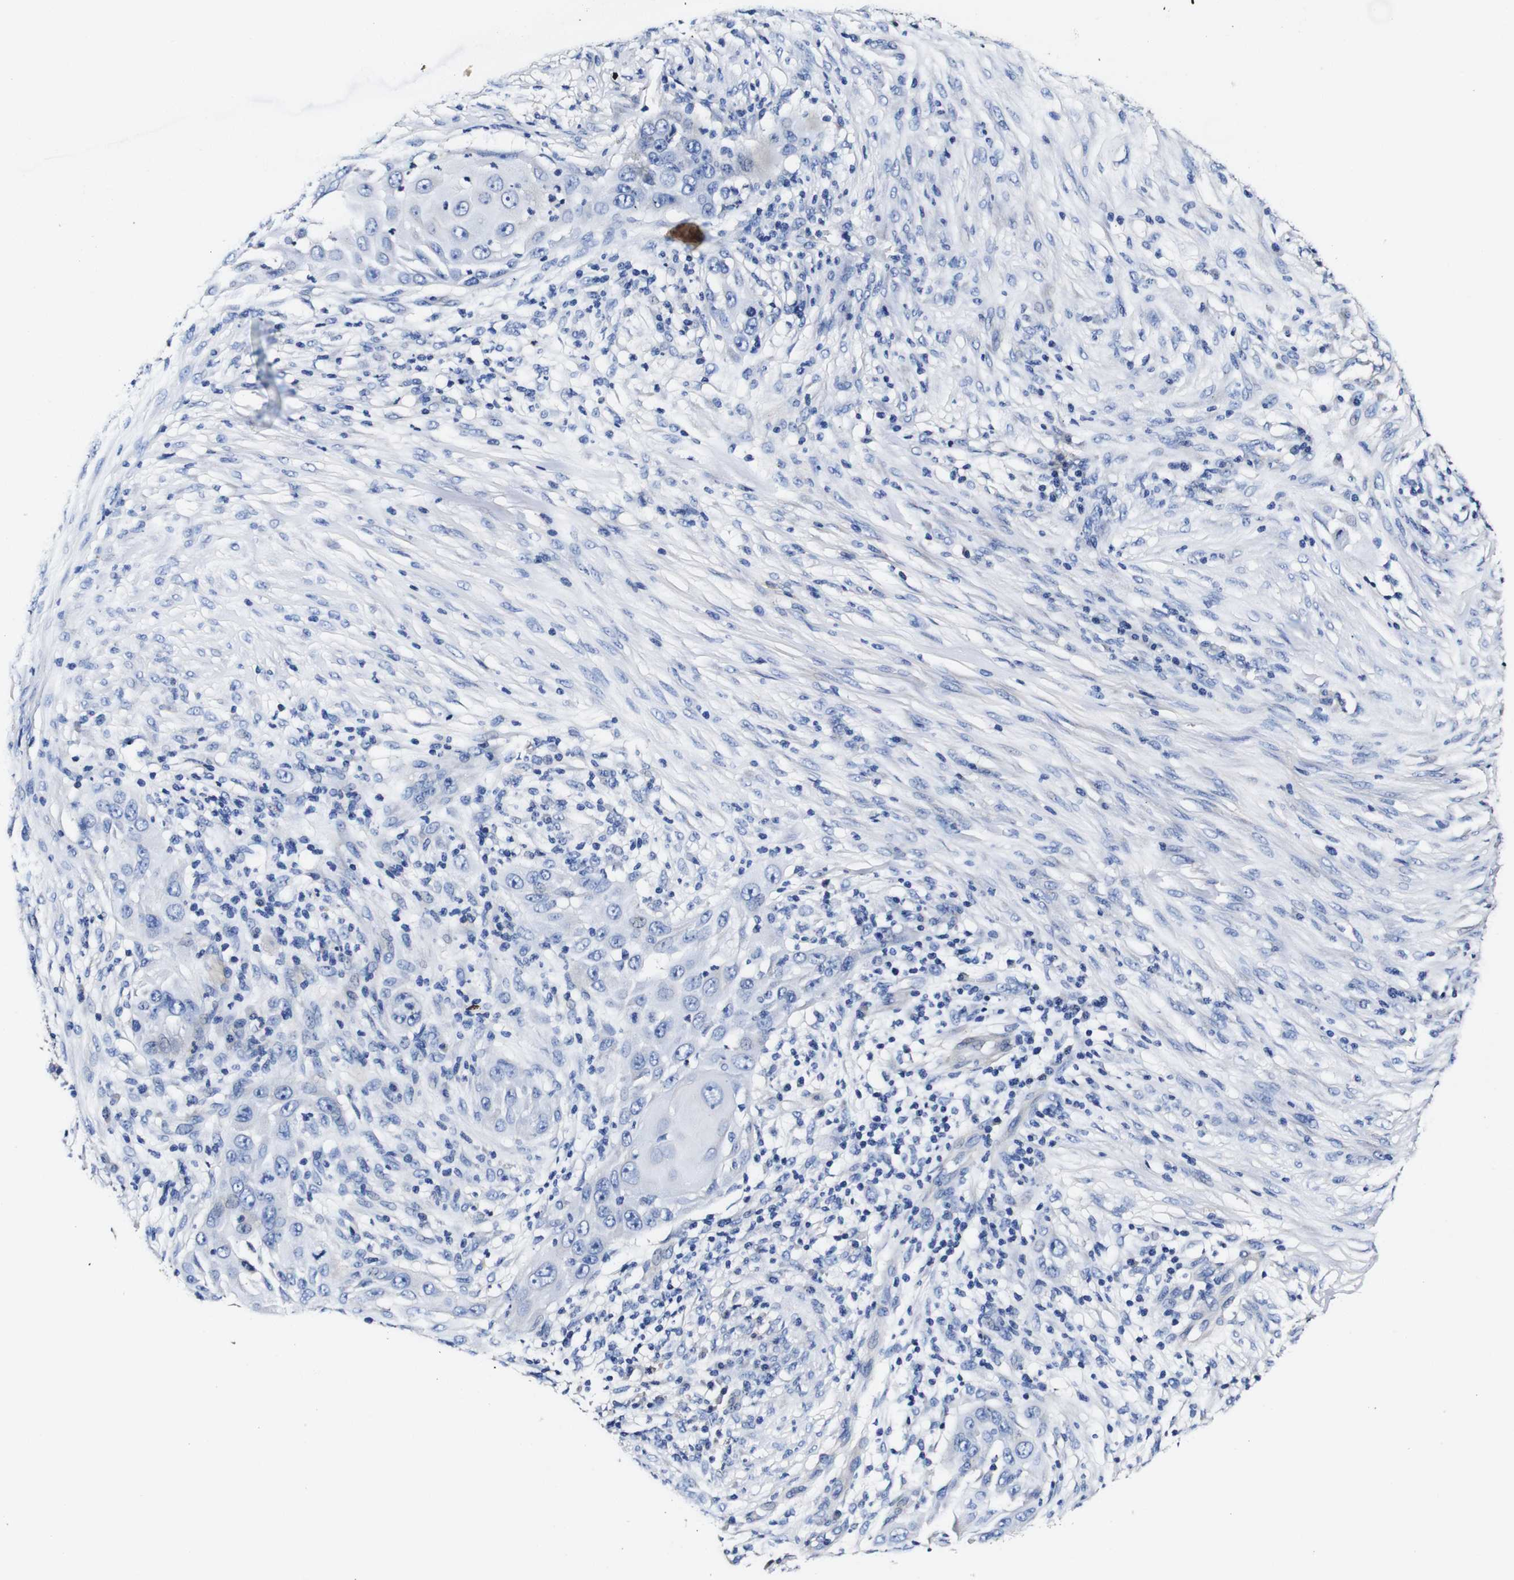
{"staining": {"intensity": "negative", "quantity": "none", "location": "none"}, "tissue": "skin cancer", "cell_type": "Tumor cells", "image_type": "cancer", "snomed": [{"axis": "morphology", "description": "Squamous cell carcinoma, NOS"}, {"axis": "topography", "description": "Skin"}], "caption": "High magnification brightfield microscopy of skin cancer (squamous cell carcinoma) stained with DAB (brown) and counterstained with hematoxylin (blue): tumor cells show no significant expression.", "gene": "PDCD6IP", "patient": {"sex": "female", "age": 44}}